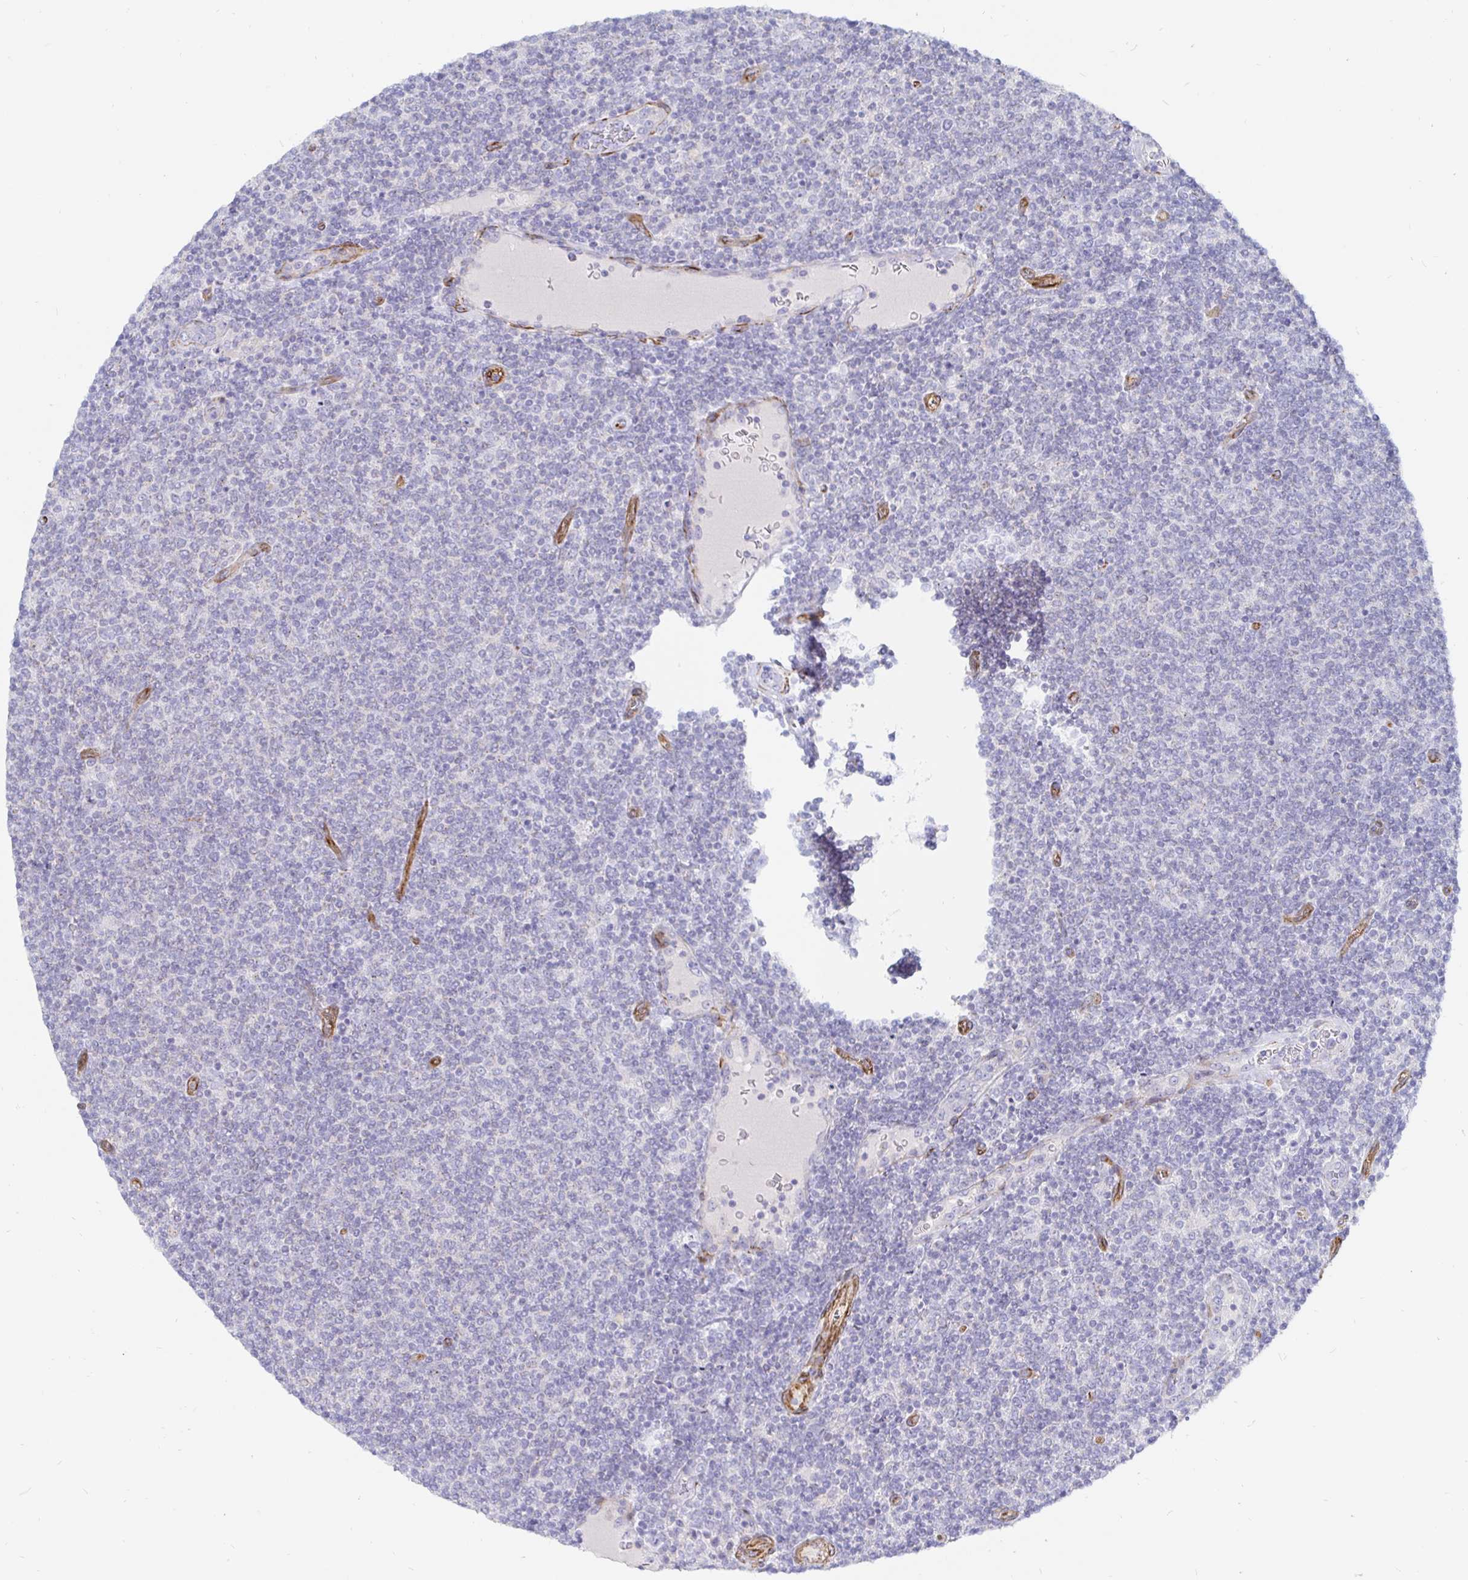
{"staining": {"intensity": "negative", "quantity": "none", "location": "none"}, "tissue": "lymphoma", "cell_type": "Tumor cells", "image_type": "cancer", "snomed": [{"axis": "morphology", "description": "Malignant lymphoma, non-Hodgkin's type, Low grade"}, {"axis": "topography", "description": "Lymph node"}], "caption": "This is a photomicrograph of immunohistochemistry (IHC) staining of malignant lymphoma, non-Hodgkin's type (low-grade), which shows no expression in tumor cells.", "gene": "COX16", "patient": {"sex": "male", "age": 52}}